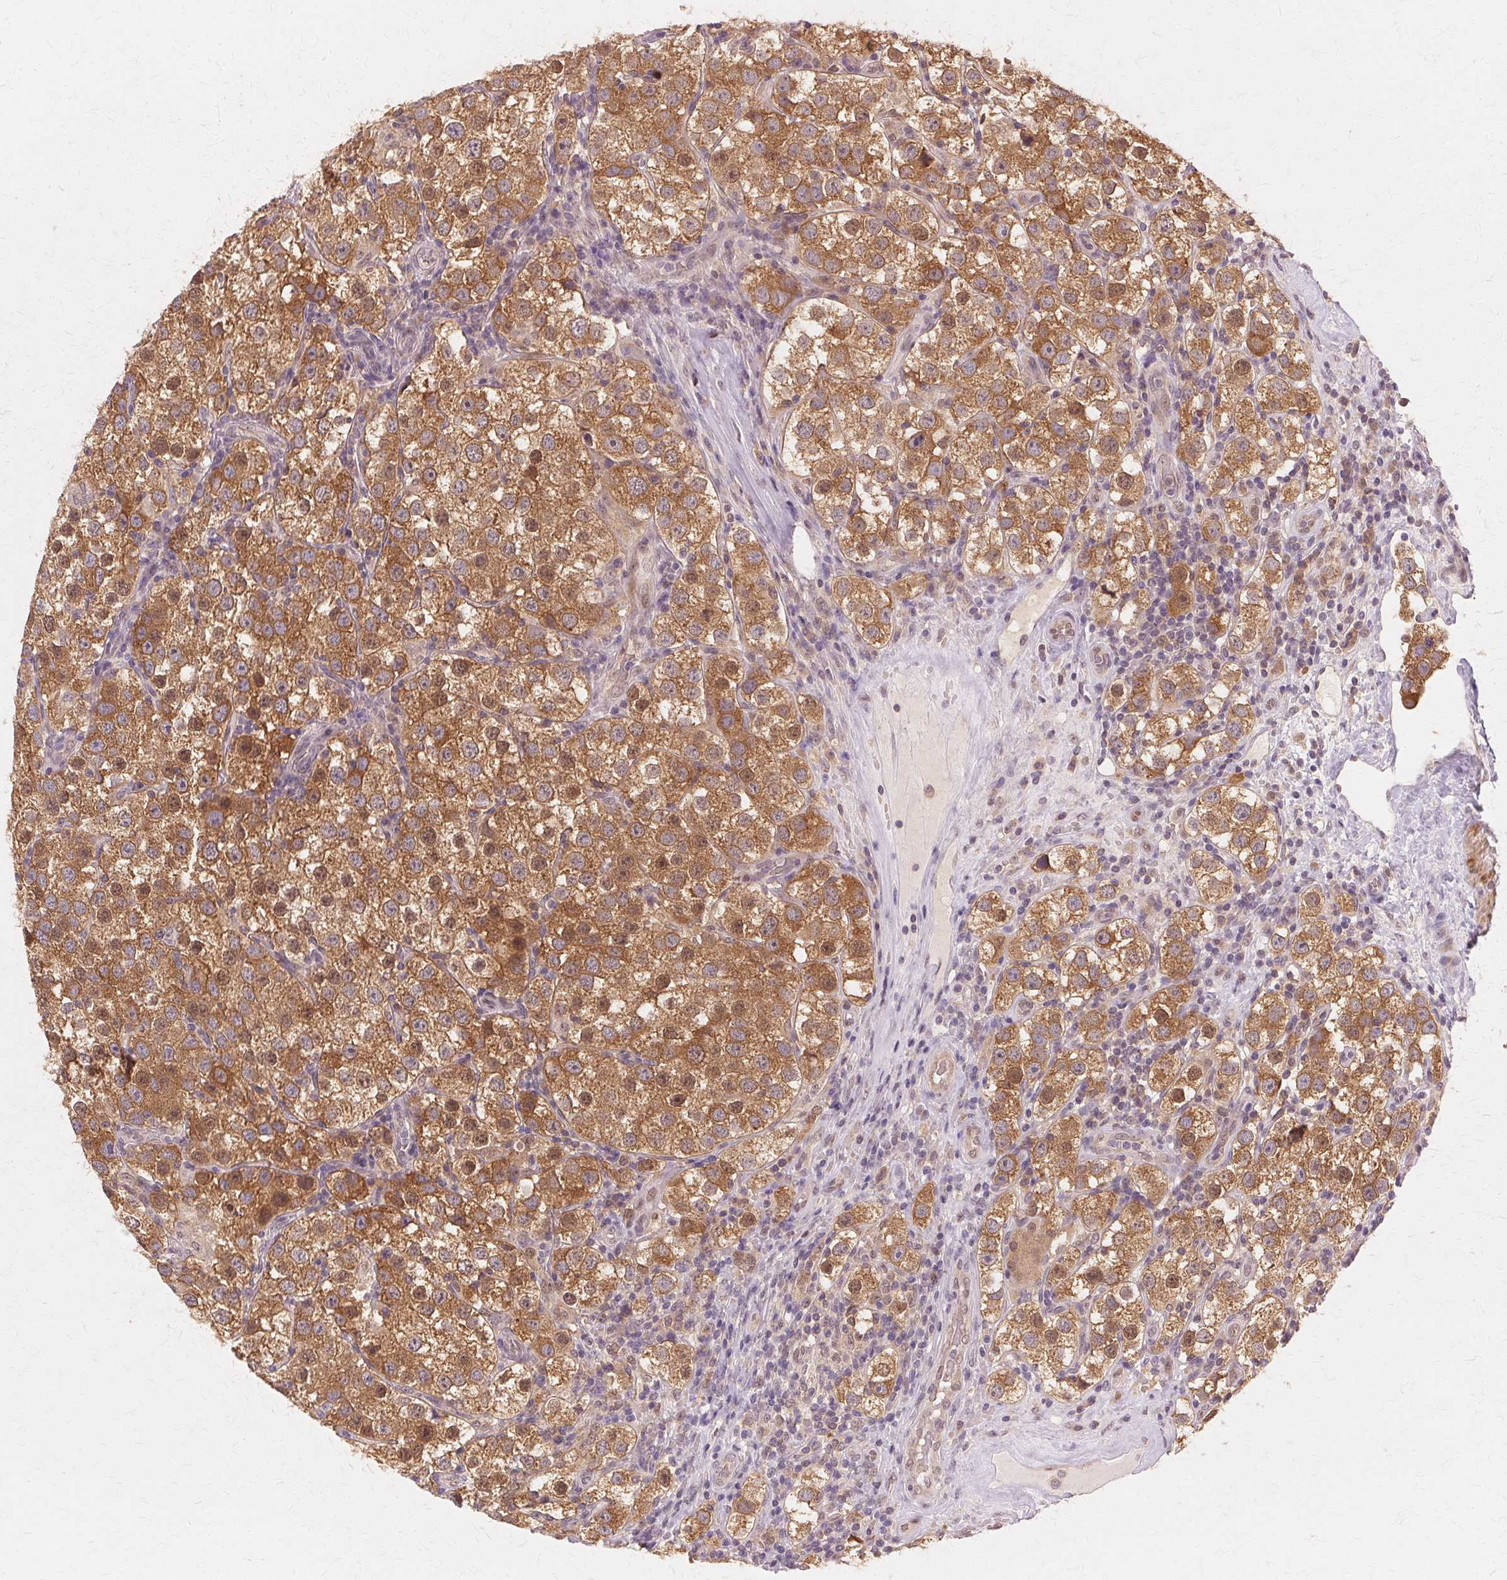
{"staining": {"intensity": "strong", "quantity": ">75%", "location": "cytoplasmic/membranous"}, "tissue": "testis cancer", "cell_type": "Tumor cells", "image_type": "cancer", "snomed": [{"axis": "morphology", "description": "Seminoma, NOS"}, {"axis": "topography", "description": "Testis"}], "caption": "Immunohistochemical staining of human testis cancer shows high levels of strong cytoplasmic/membranous protein positivity in about >75% of tumor cells.", "gene": "PRMT5", "patient": {"sex": "male", "age": 37}}